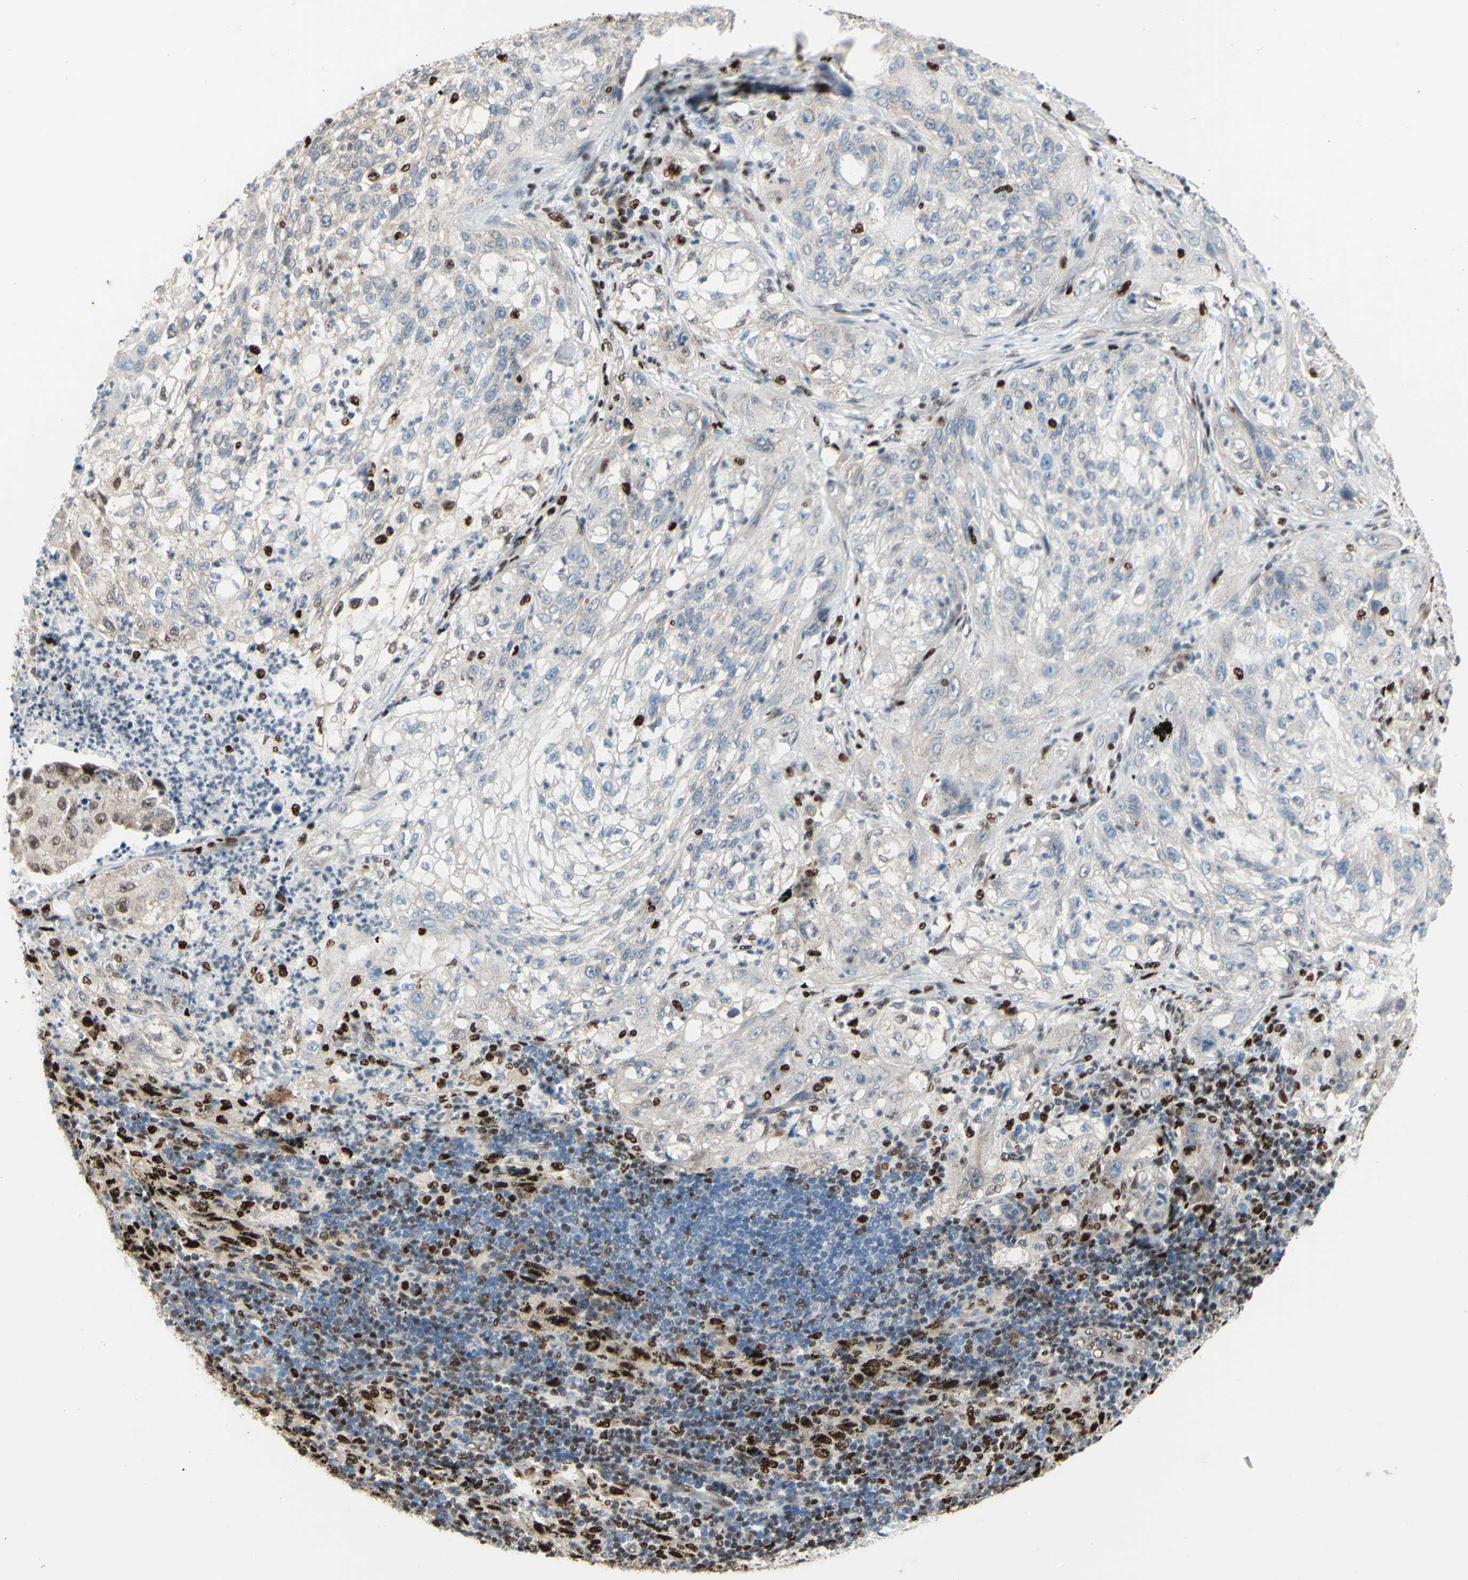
{"staining": {"intensity": "weak", "quantity": "<25%", "location": "cytoplasmic/membranous"}, "tissue": "lung cancer", "cell_type": "Tumor cells", "image_type": "cancer", "snomed": [{"axis": "morphology", "description": "Inflammation, NOS"}, {"axis": "morphology", "description": "Squamous cell carcinoma, NOS"}, {"axis": "topography", "description": "Lymph node"}, {"axis": "topography", "description": "Soft tissue"}, {"axis": "topography", "description": "Lung"}], "caption": "There is no significant expression in tumor cells of lung squamous cell carcinoma.", "gene": "EED", "patient": {"sex": "male", "age": 66}}